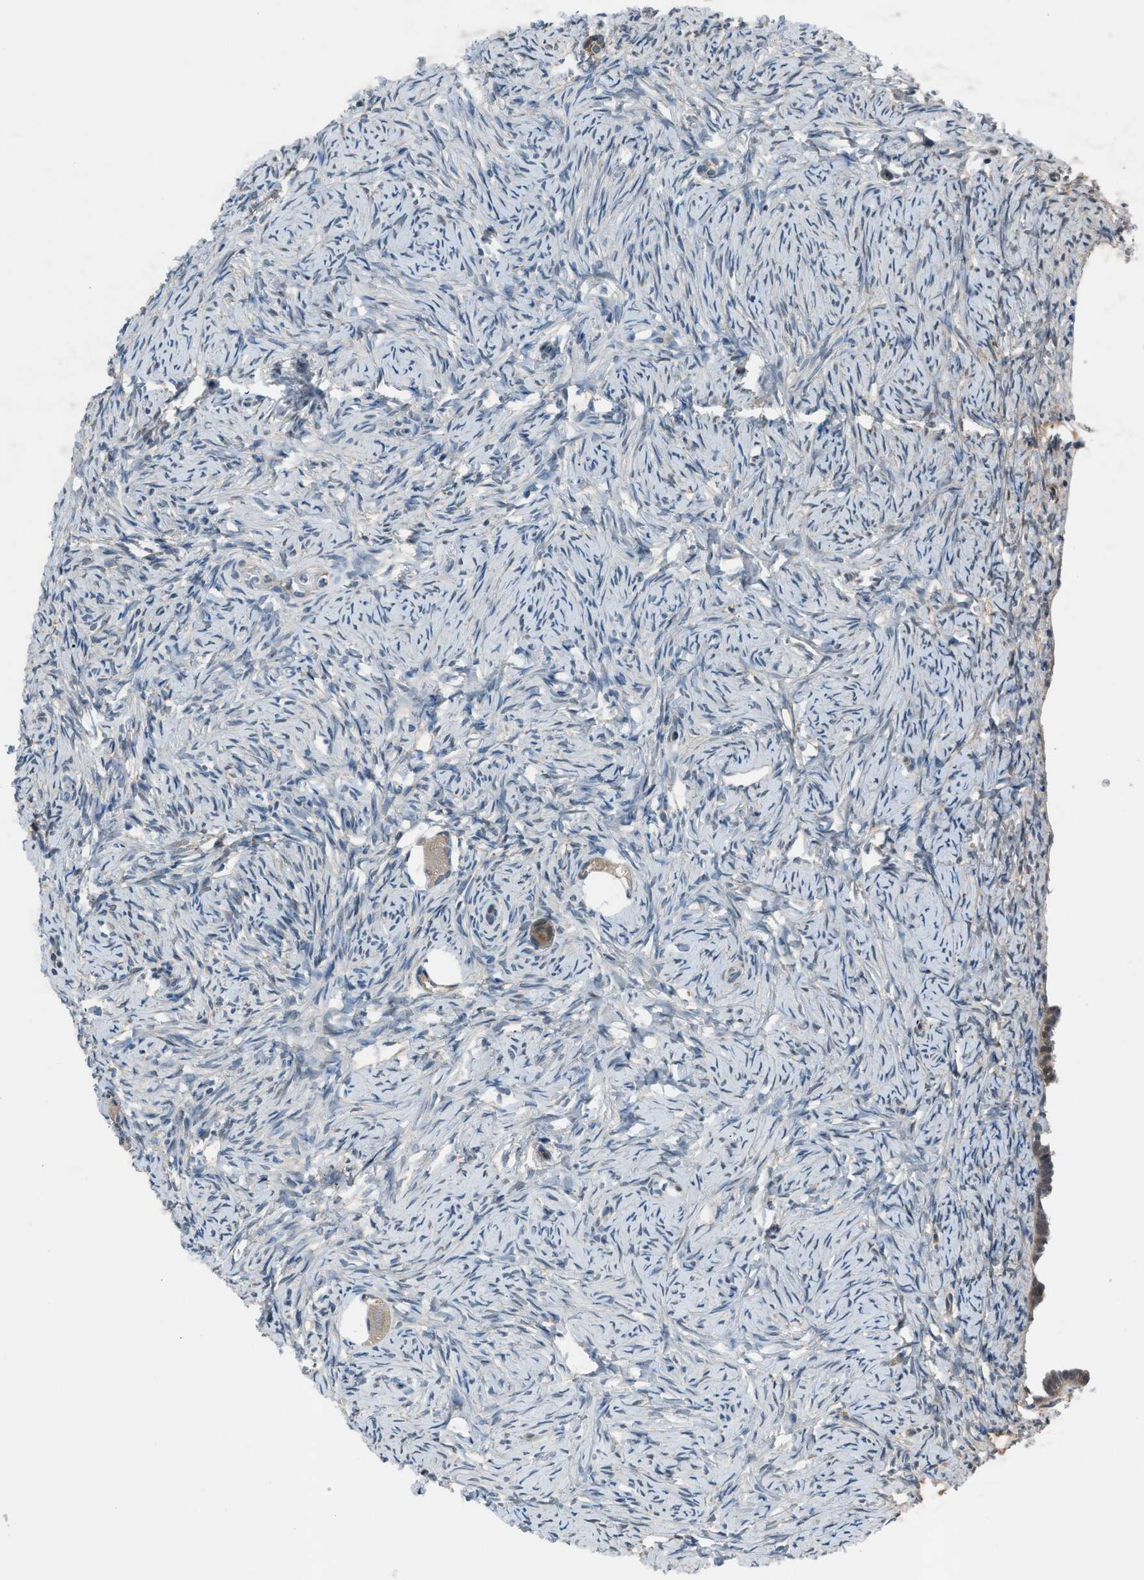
{"staining": {"intensity": "weak", "quantity": ">75%", "location": "cytoplasmic/membranous"}, "tissue": "ovary", "cell_type": "Follicle cells", "image_type": "normal", "snomed": [{"axis": "morphology", "description": "Normal tissue, NOS"}, {"axis": "topography", "description": "Ovary"}], "caption": "Protein staining of normal ovary demonstrates weak cytoplasmic/membranous staining in about >75% of follicle cells. The protein of interest is shown in brown color, while the nuclei are stained blue.", "gene": "LMLN", "patient": {"sex": "female", "age": 33}}